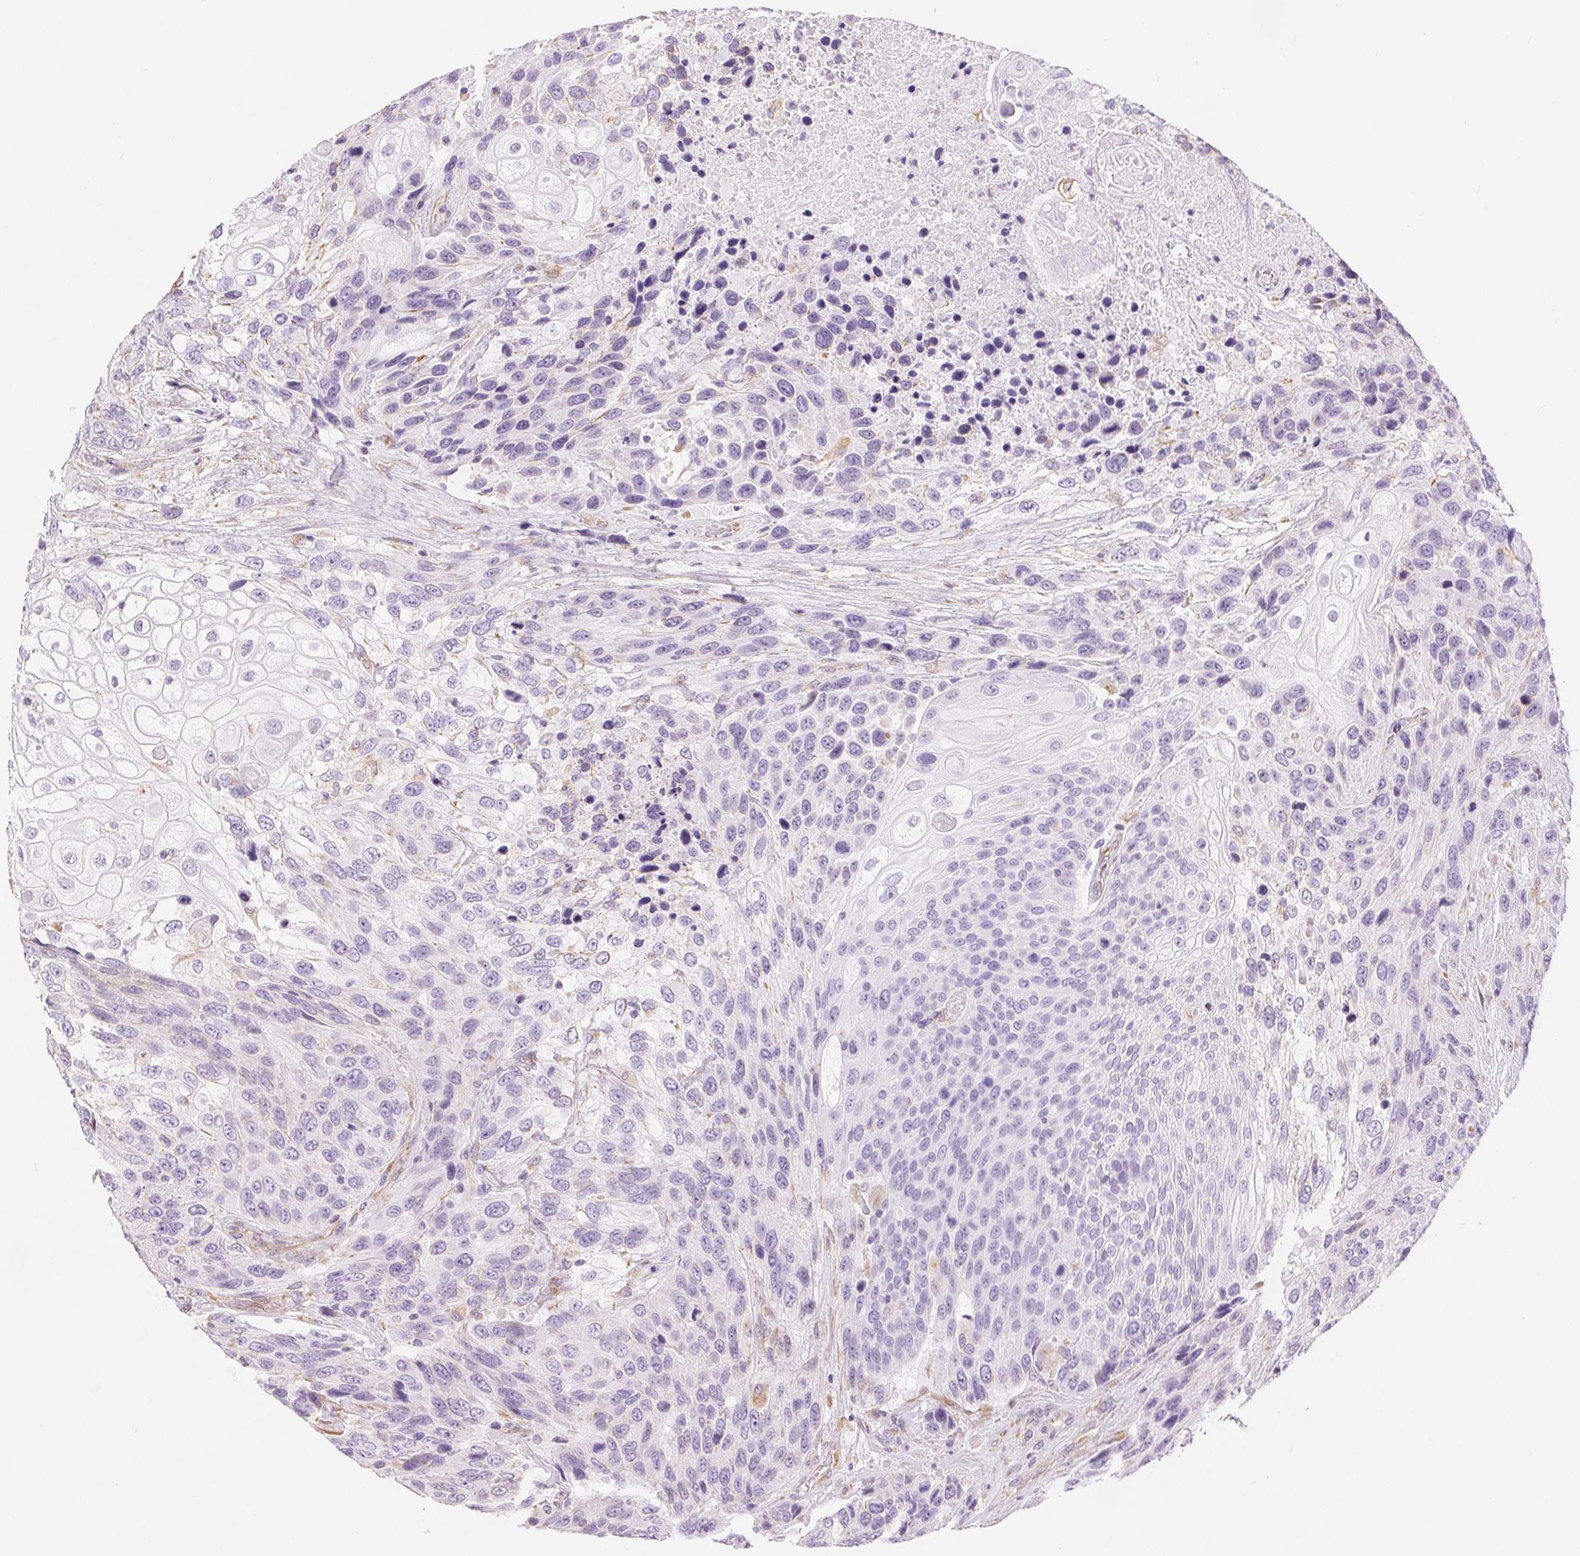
{"staining": {"intensity": "negative", "quantity": "none", "location": "none"}, "tissue": "urothelial cancer", "cell_type": "Tumor cells", "image_type": "cancer", "snomed": [{"axis": "morphology", "description": "Urothelial carcinoma, High grade"}, {"axis": "topography", "description": "Urinary bladder"}], "caption": "A high-resolution image shows IHC staining of urothelial cancer, which exhibits no significant positivity in tumor cells. Nuclei are stained in blue.", "gene": "GFAP", "patient": {"sex": "female", "age": 70}}